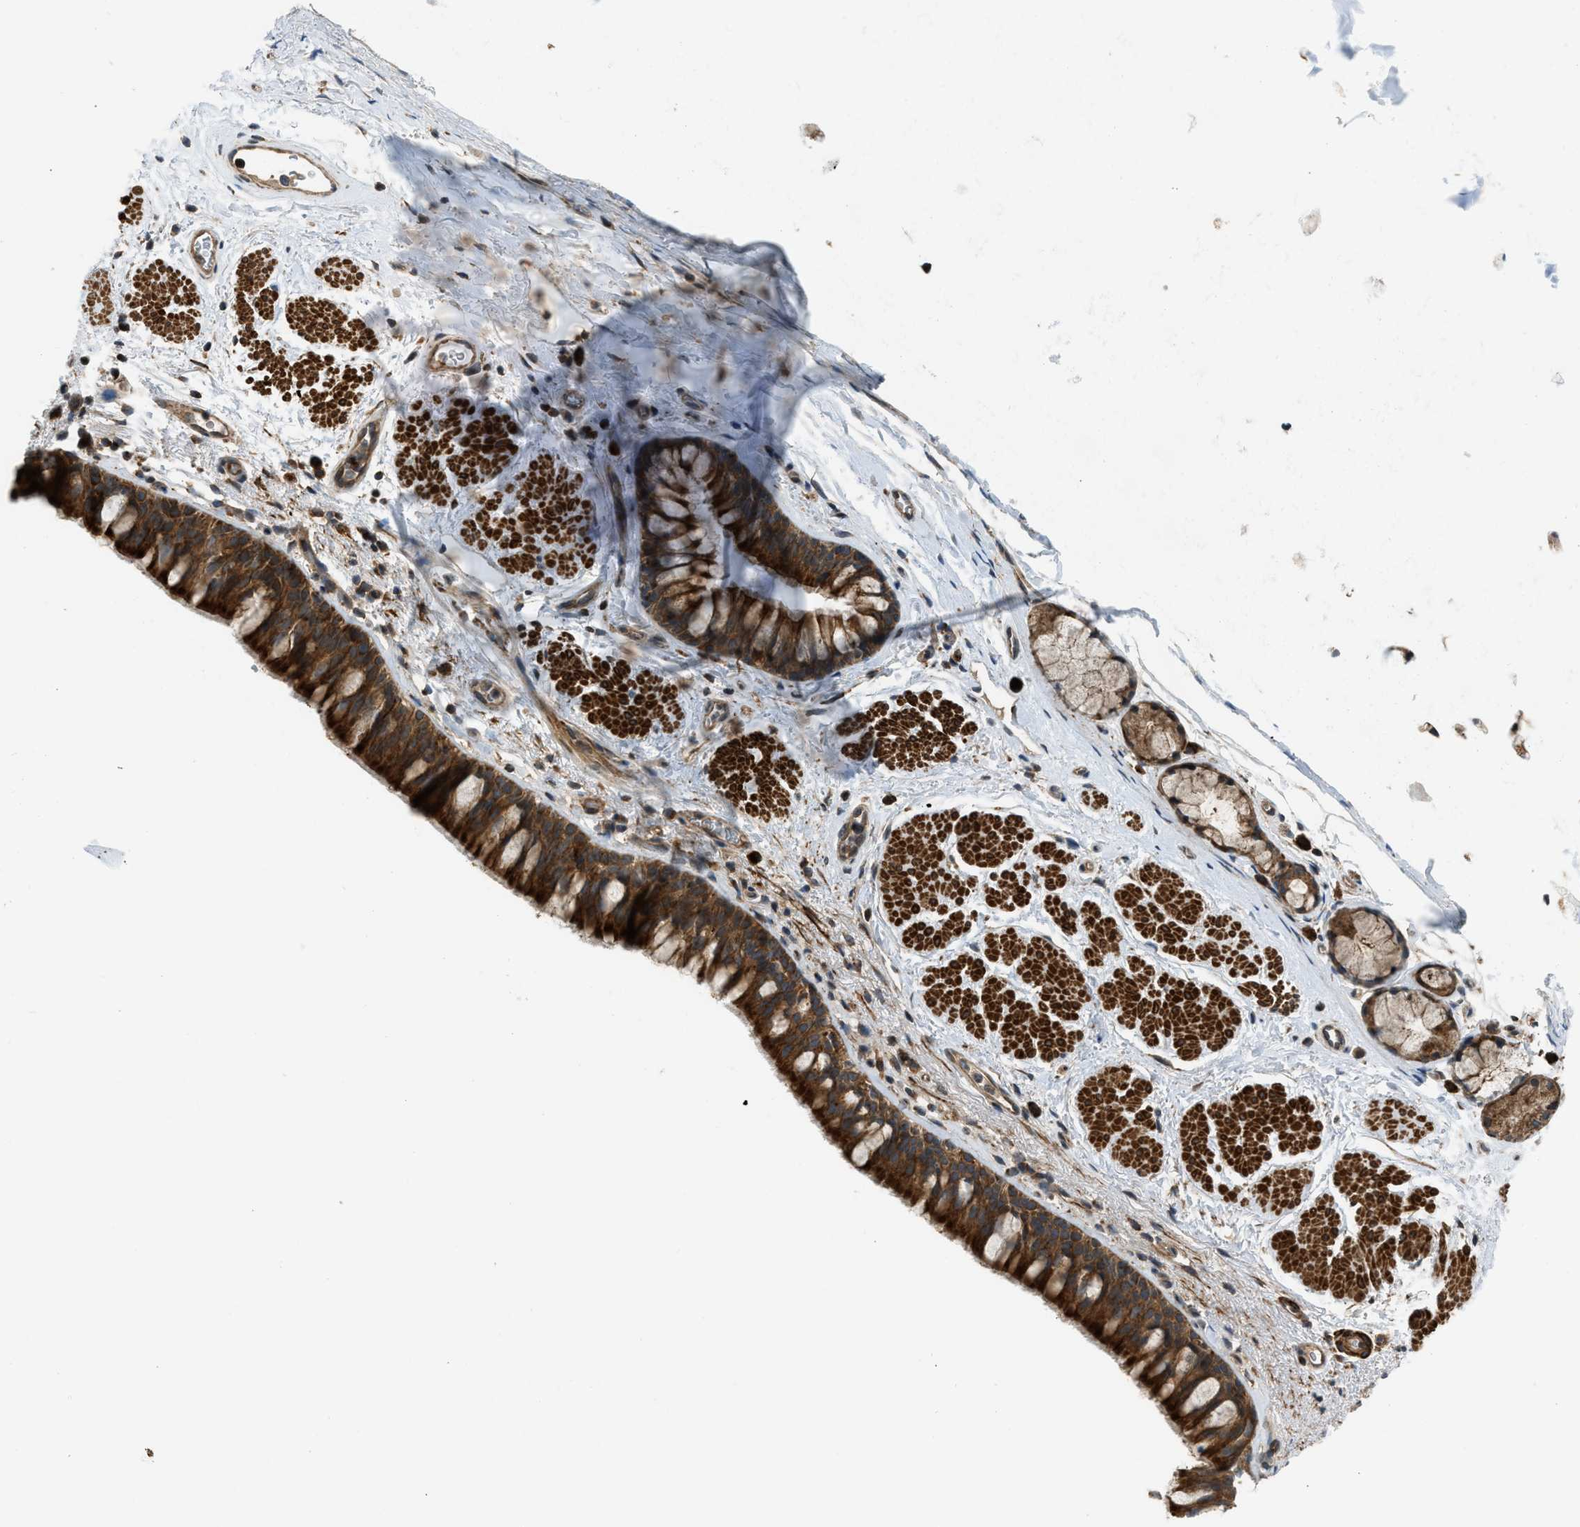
{"staining": {"intensity": "strong", "quantity": ">75%", "location": "cytoplasmic/membranous"}, "tissue": "bronchus", "cell_type": "Respiratory epithelial cells", "image_type": "normal", "snomed": [{"axis": "morphology", "description": "Normal tissue, NOS"}, {"axis": "topography", "description": "Cartilage tissue"}, {"axis": "topography", "description": "Bronchus"}], "caption": "This is a histology image of IHC staining of normal bronchus, which shows strong staining in the cytoplasmic/membranous of respiratory epithelial cells.", "gene": "SESN2", "patient": {"sex": "female", "age": 53}}